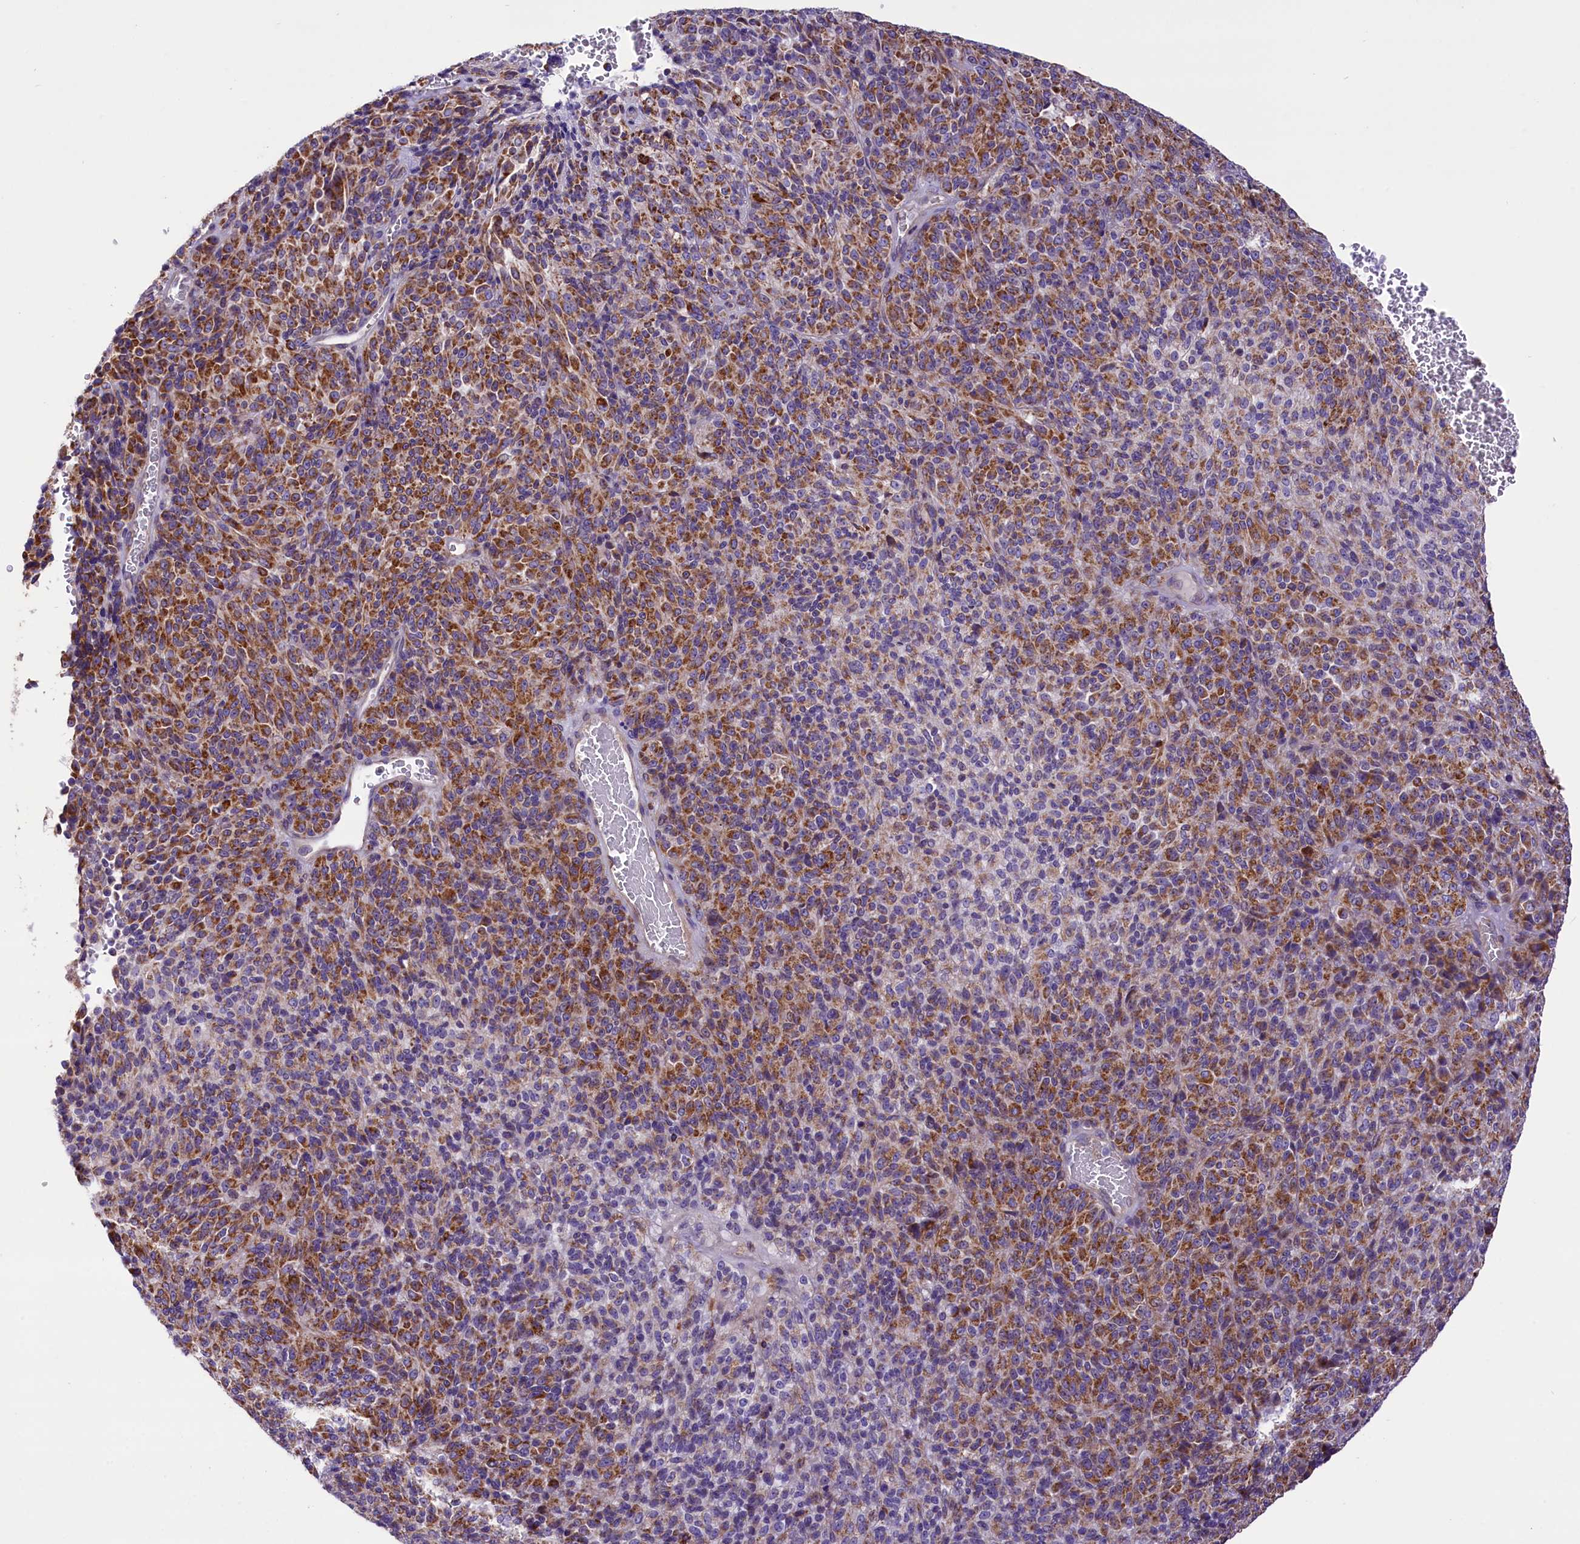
{"staining": {"intensity": "strong", "quantity": ">75%", "location": "cytoplasmic/membranous"}, "tissue": "melanoma", "cell_type": "Tumor cells", "image_type": "cancer", "snomed": [{"axis": "morphology", "description": "Malignant melanoma, Metastatic site"}, {"axis": "topography", "description": "Brain"}], "caption": "About >75% of tumor cells in melanoma demonstrate strong cytoplasmic/membranous protein positivity as visualized by brown immunohistochemical staining.", "gene": "PTPRU", "patient": {"sex": "female", "age": 56}}